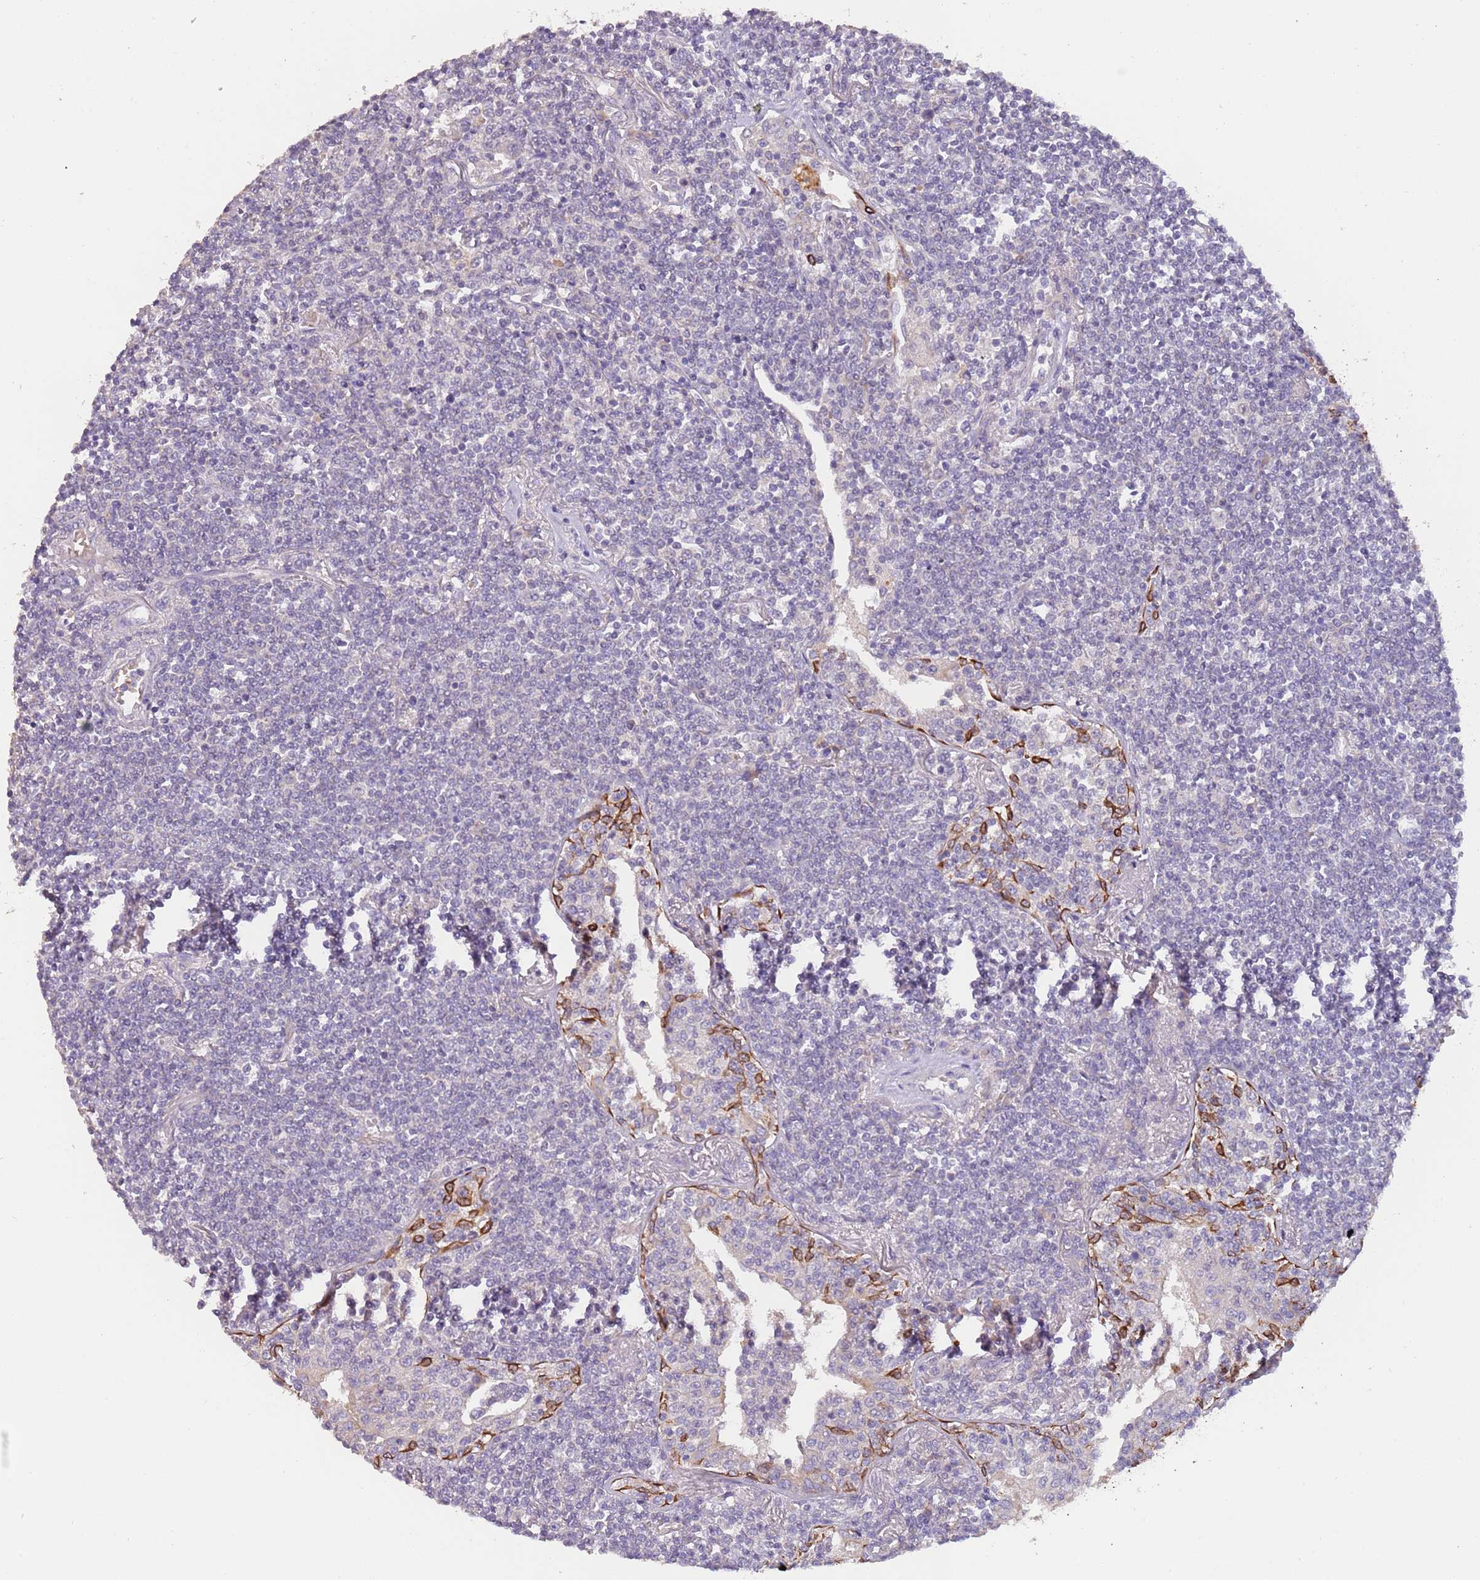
{"staining": {"intensity": "negative", "quantity": "none", "location": "none"}, "tissue": "lymphoma", "cell_type": "Tumor cells", "image_type": "cancer", "snomed": [{"axis": "morphology", "description": "Malignant lymphoma, non-Hodgkin's type, Low grade"}, {"axis": "topography", "description": "Lung"}], "caption": "Immunohistochemical staining of lymphoma shows no significant positivity in tumor cells.", "gene": "ZNF658", "patient": {"sex": "female", "age": 71}}